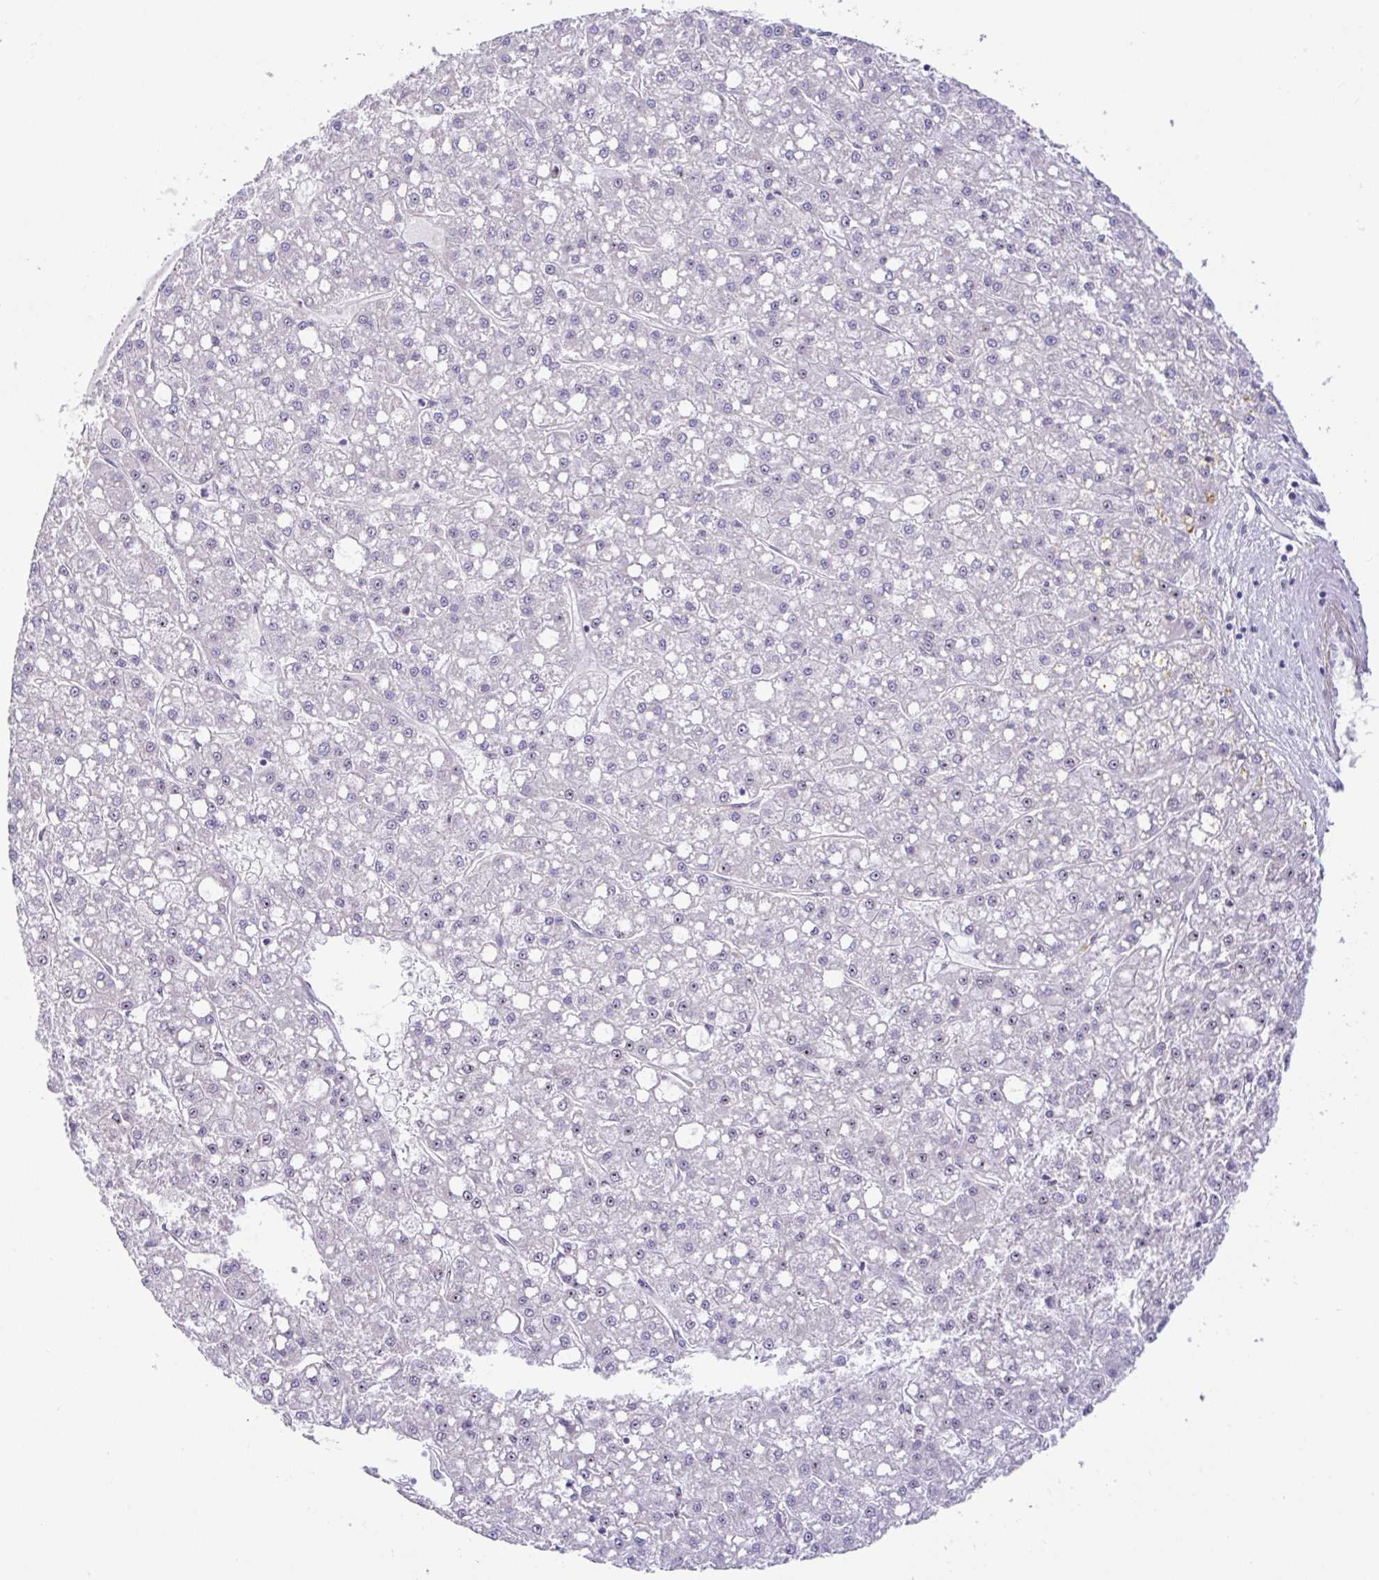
{"staining": {"intensity": "negative", "quantity": "none", "location": "none"}, "tissue": "liver cancer", "cell_type": "Tumor cells", "image_type": "cancer", "snomed": [{"axis": "morphology", "description": "Carcinoma, Hepatocellular, NOS"}, {"axis": "topography", "description": "Liver"}], "caption": "Immunohistochemical staining of liver hepatocellular carcinoma shows no significant expression in tumor cells. (Stains: DAB (3,3'-diaminobenzidine) immunohistochemistry with hematoxylin counter stain, Microscopy: brightfield microscopy at high magnification).", "gene": "MXRA8", "patient": {"sex": "male", "age": 67}}